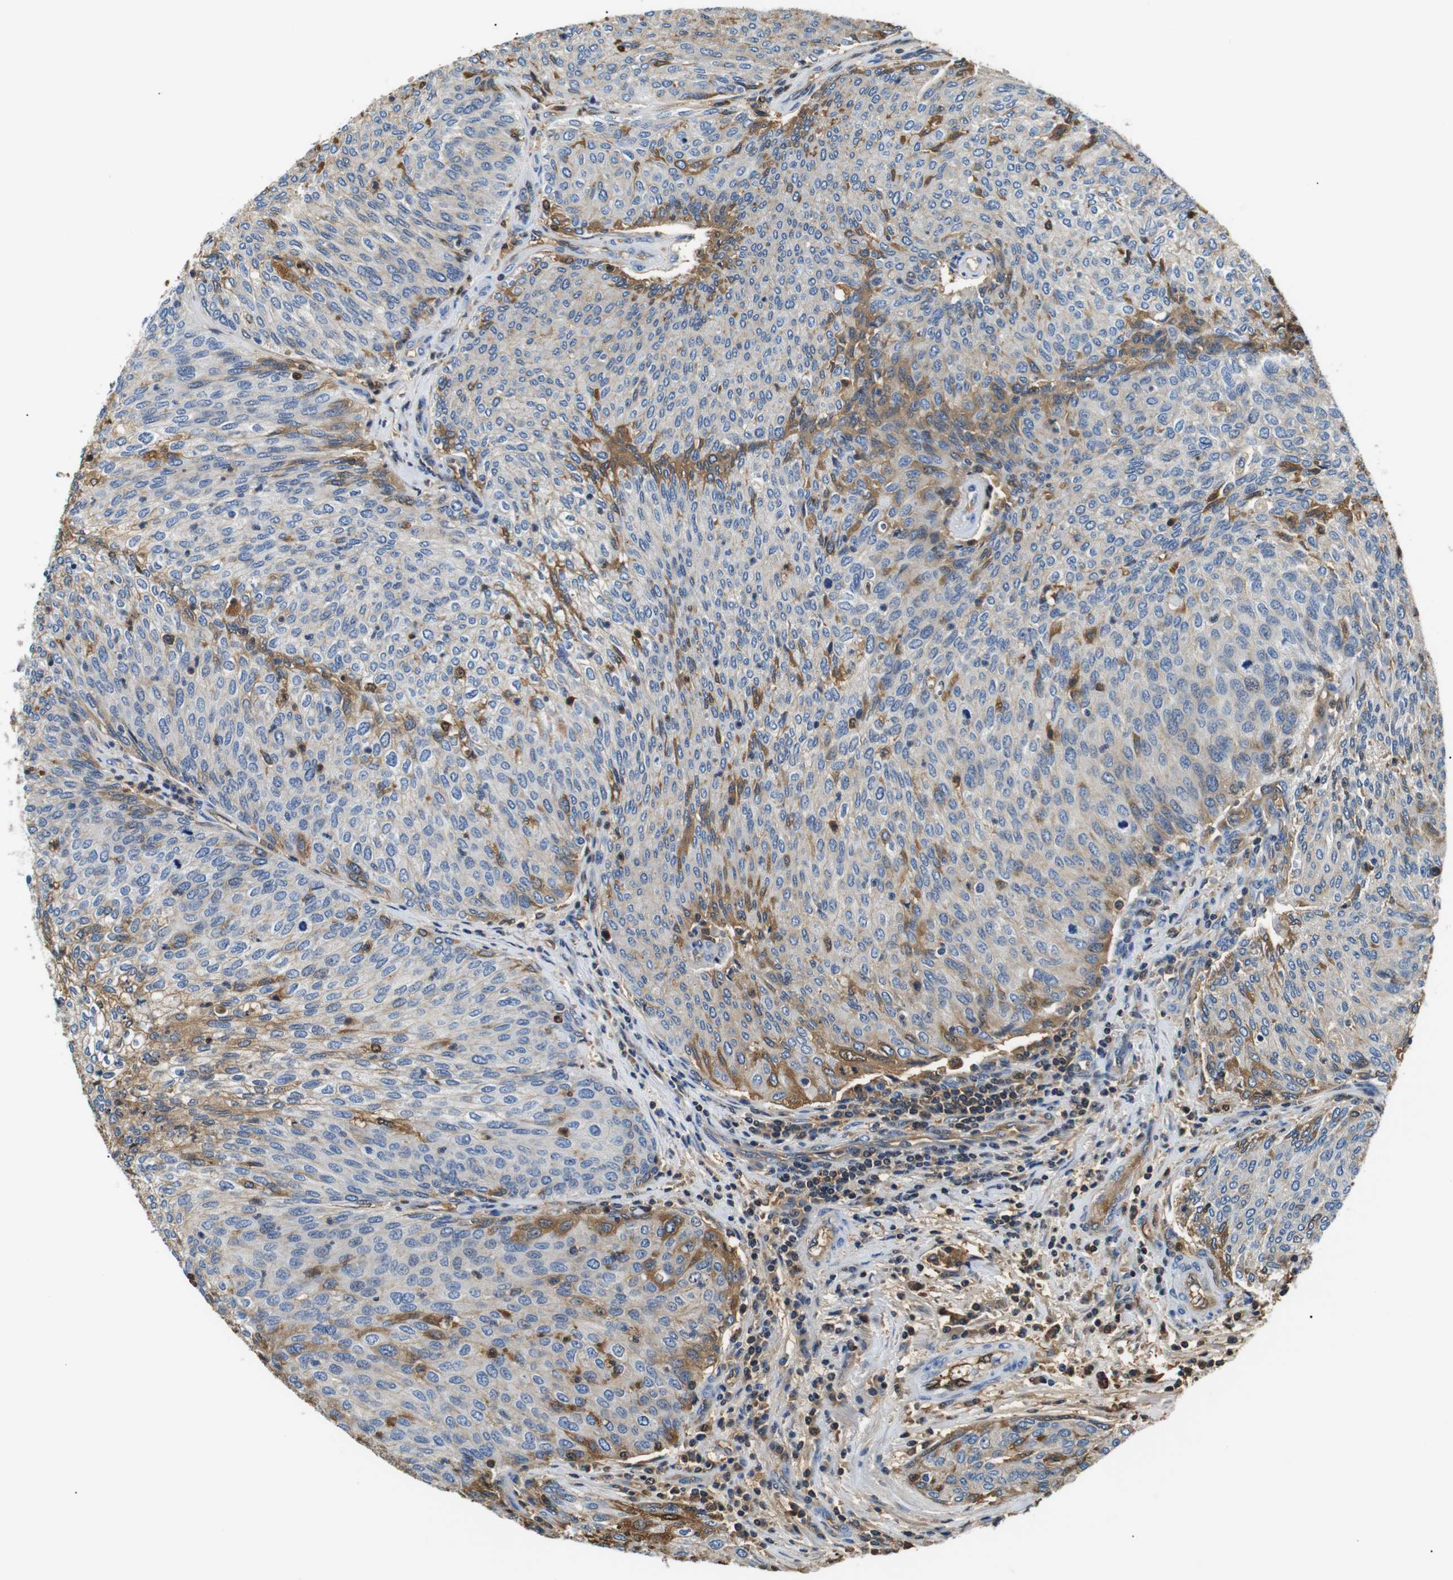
{"staining": {"intensity": "moderate", "quantity": "<25%", "location": "cytoplasmic/membranous"}, "tissue": "urothelial cancer", "cell_type": "Tumor cells", "image_type": "cancer", "snomed": [{"axis": "morphology", "description": "Urothelial carcinoma, Low grade"}, {"axis": "topography", "description": "Urinary bladder"}], "caption": "Urothelial cancer was stained to show a protein in brown. There is low levels of moderate cytoplasmic/membranous expression in approximately <25% of tumor cells. (DAB (3,3'-diaminobenzidine) = brown stain, brightfield microscopy at high magnification).", "gene": "LHCGR", "patient": {"sex": "female", "age": 79}}